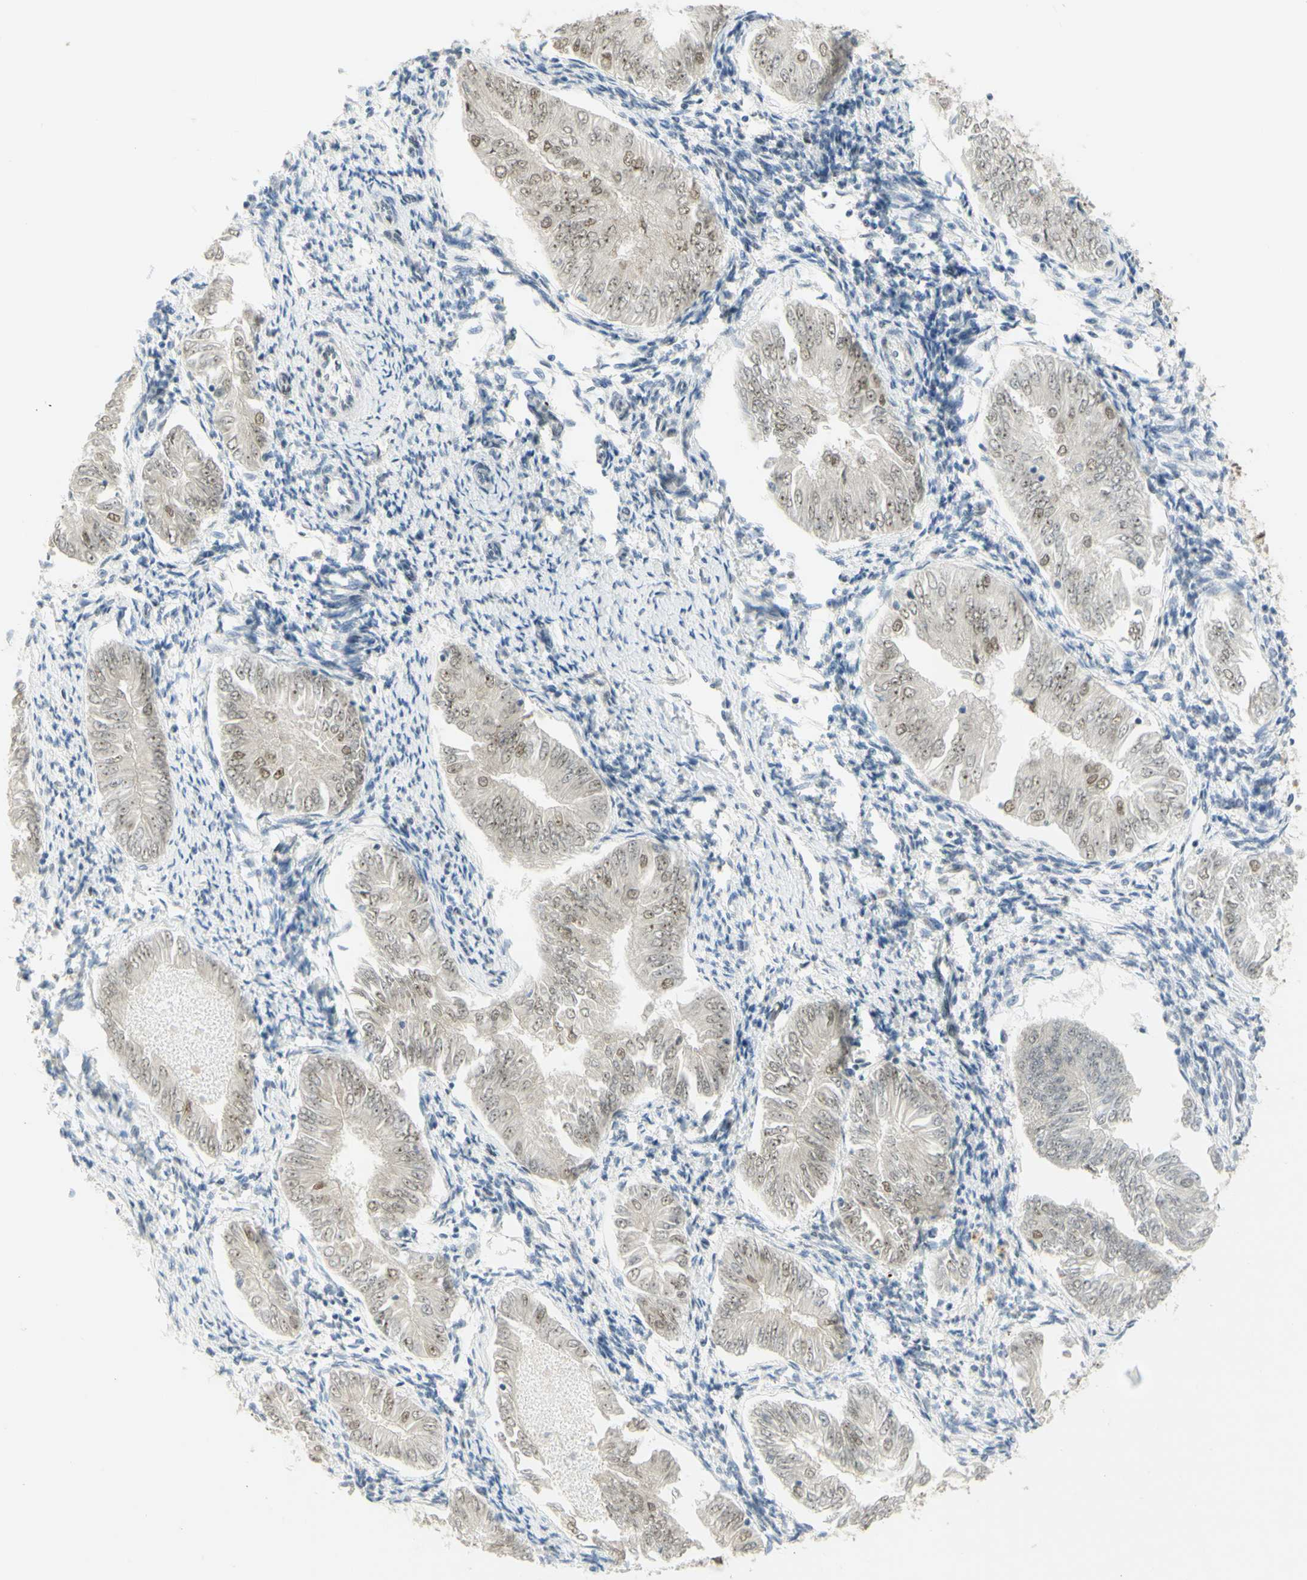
{"staining": {"intensity": "weak", "quantity": ">75%", "location": "nuclear"}, "tissue": "endometrial cancer", "cell_type": "Tumor cells", "image_type": "cancer", "snomed": [{"axis": "morphology", "description": "Adenocarcinoma, NOS"}, {"axis": "topography", "description": "Endometrium"}], "caption": "Adenocarcinoma (endometrial) was stained to show a protein in brown. There is low levels of weak nuclear staining in about >75% of tumor cells.", "gene": "DDX1", "patient": {"sex": "female", "age": 53}}